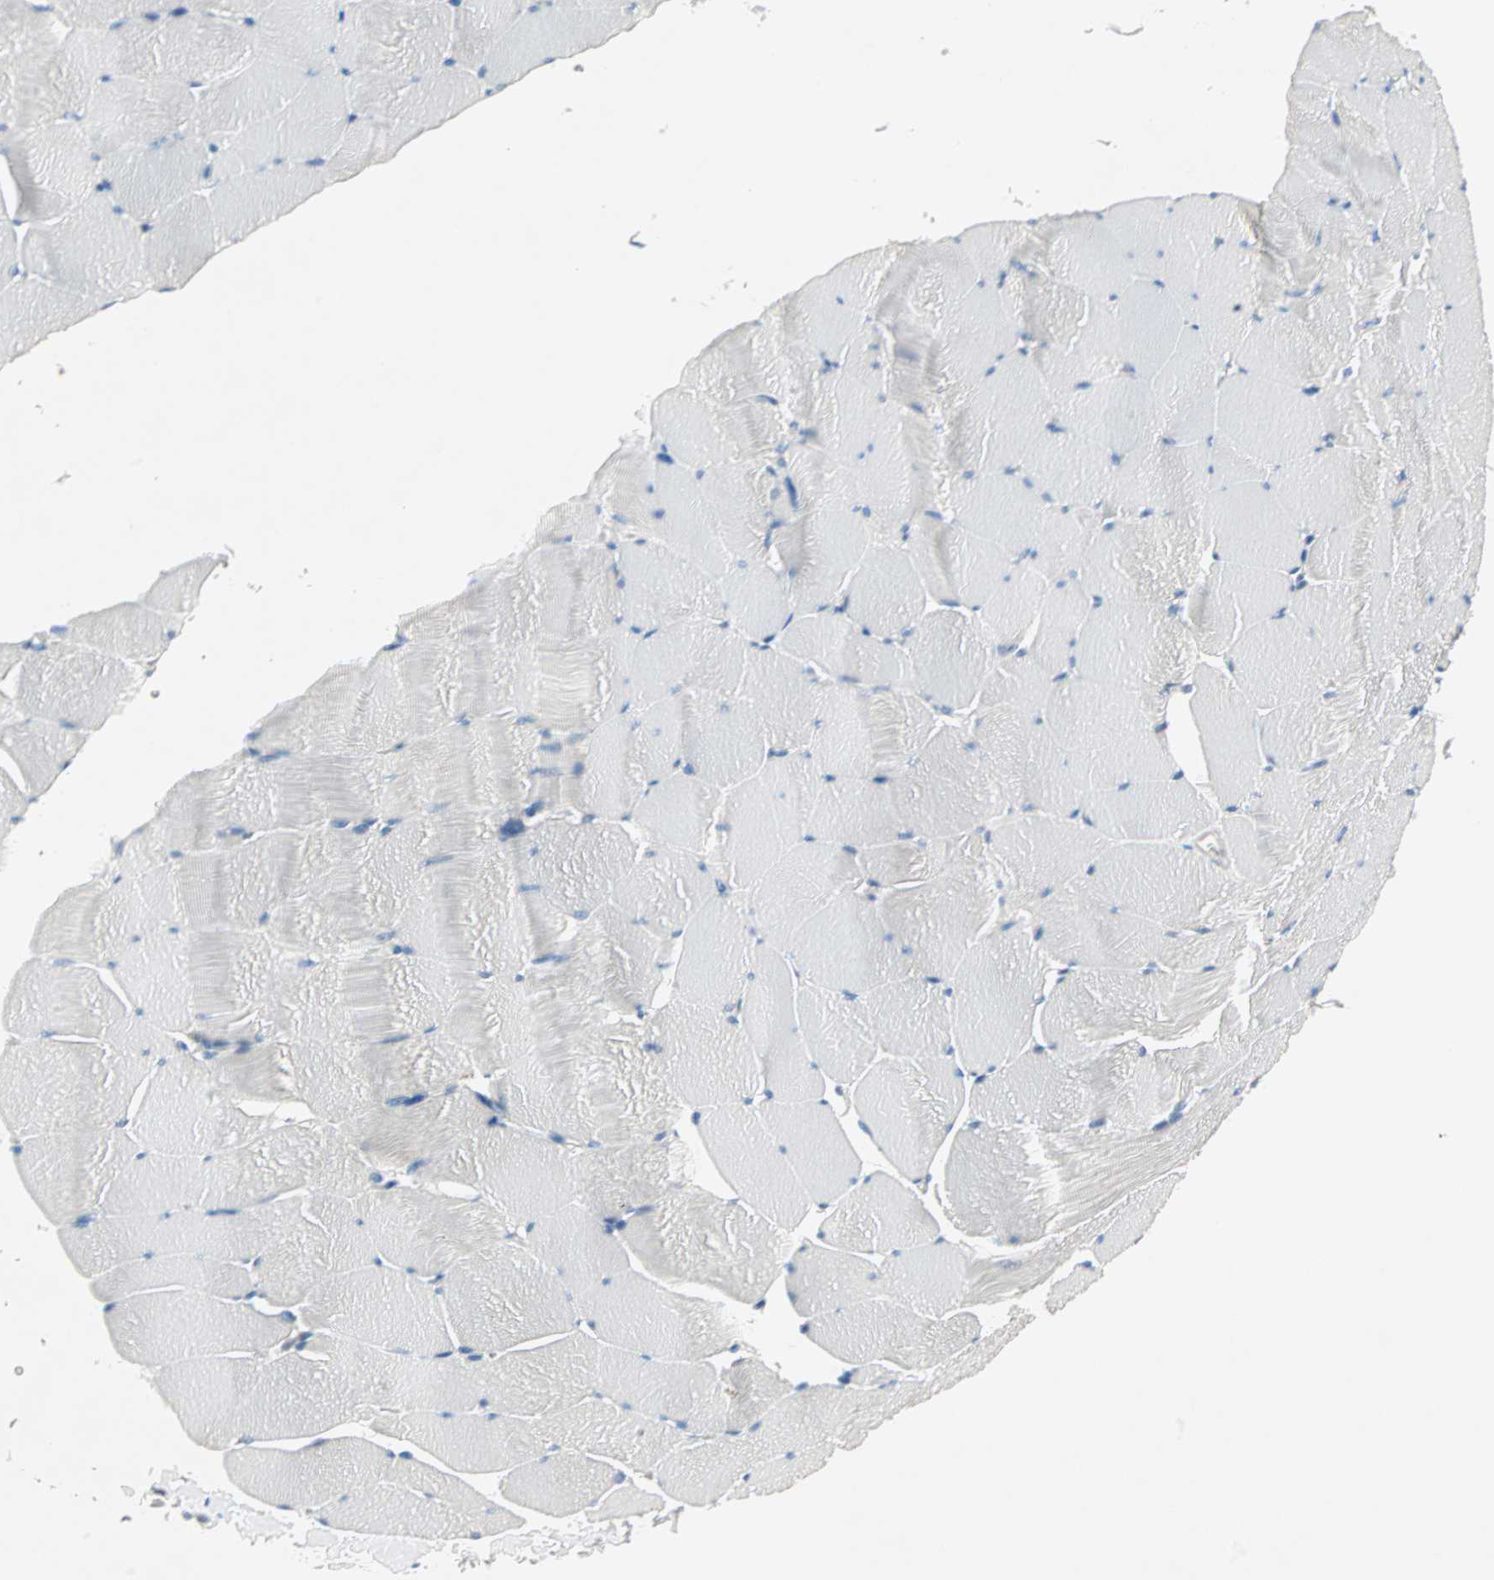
{"staining": {"intensity": "weak", "quantity": "25%-75%", "location": "cytoplasmic/membranous"}, "tissue": "skeletal muscle", "cell_type": "Myocytes", "image_type": "normal", "snomed": [{"axis": "morphology", "description": "Normal tissue, NOS"}, {"axis": "topography", "description": "Skeletal muscle"}], "caption": "Skeletal muscle stained with DAB immunohistochemistry exhibits low levels of weak cytoplasmic/membranous staining in about 25%-75% of myocytes.", "gene": "MPI", "patient": {"sex": "male", "age": 62}}